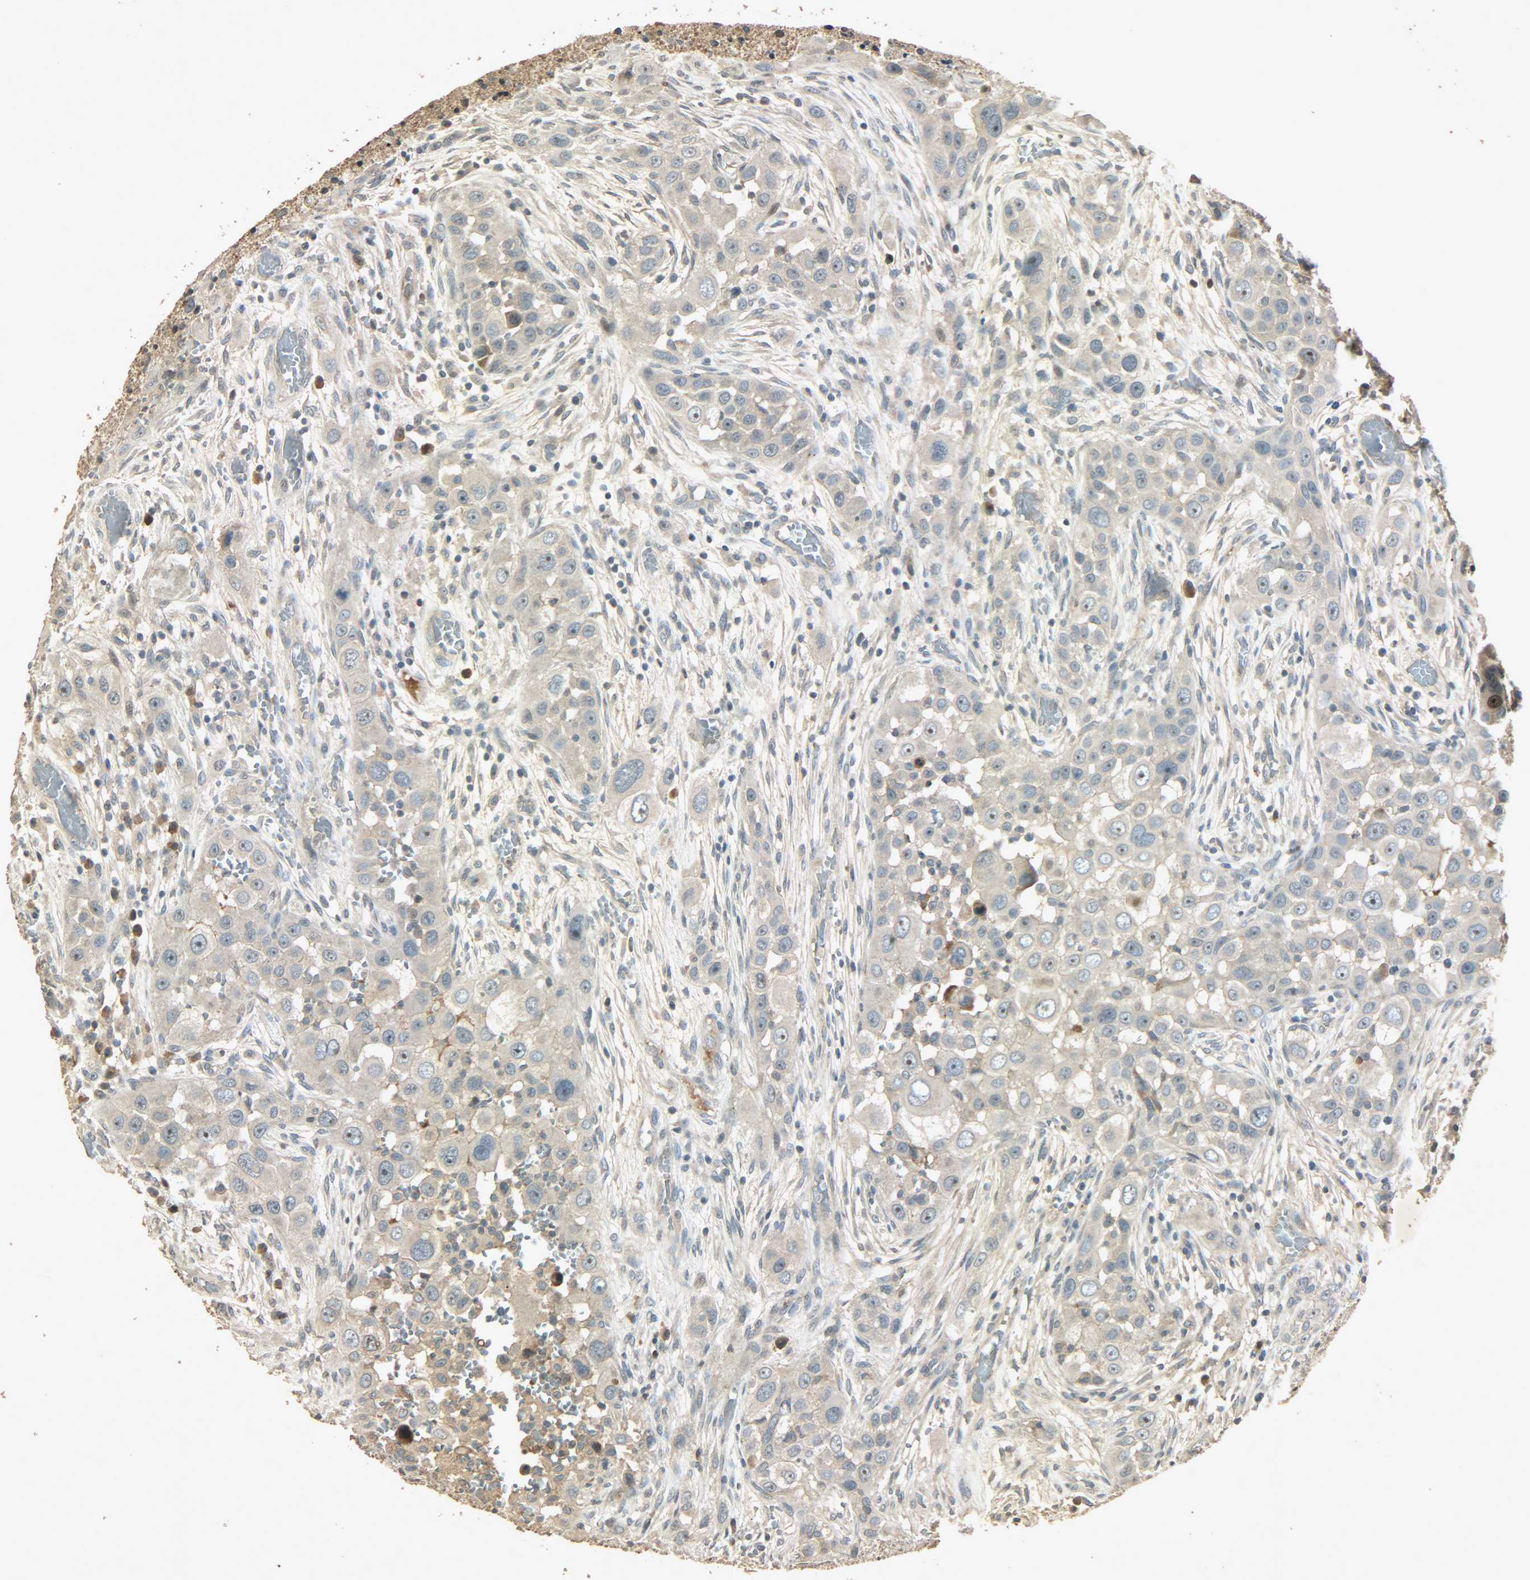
{"staining": {"intensity": "weak", "quantity": ">75%", "location": "cytoplasmic/membranous"}, "tissue": "head and neck cancer", "cell_type": "Tumor cells", "image_type": "cancer", "snomed": [{"axis": "morphology", "description": "Carcinoma, NOS"}, {"axis": "topography", "description": "Head-Neck"}], "caption": "Immunohistochemistry (IHC) image of neoplastic tissue: human carcinoma (head and neck) stained using IHC demonstrates low levels of weak protein expression localized specifically in the cytoplasmic/membranous of tumor cells, appearing as a cytoplasmic/membranous brown color.", "gene": "ATP2B1", "patient": {"sex": "male", "age": 87}}